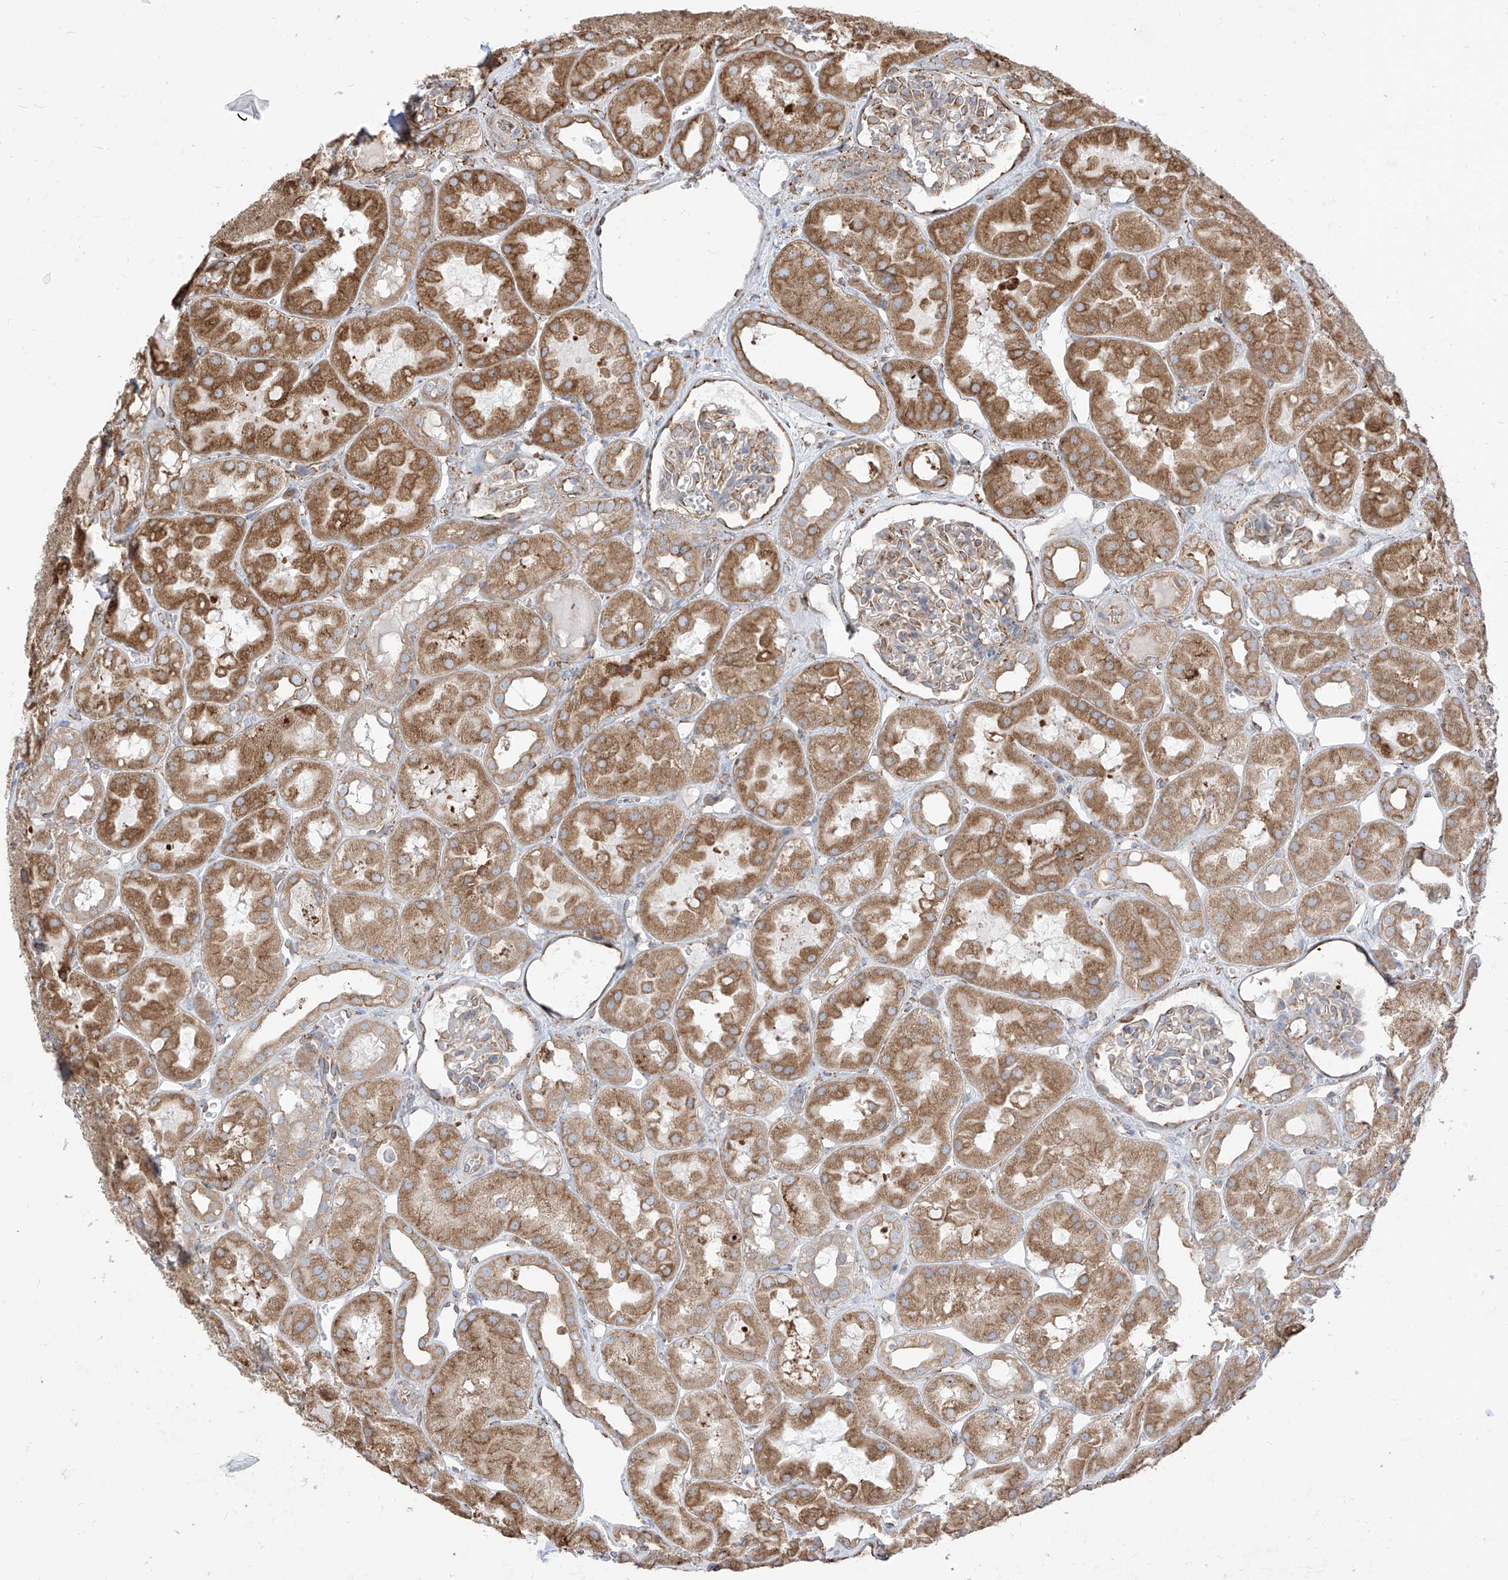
{"staining": {"intensity": "moderate", "quantity": "25%-75%", "location": "cytoplasmic/membranous"}, "tissue": "kidney", "cell_type": "Cells in glomeruli", "image_type": "normal", "snomed": [{"axis": "morphology", "description": "Normal tissue, NOS"}, {"axis": "topography", "description": "Kidney"}], "caption": "Brown immunohistochemical staining in unremarkable kidney displays moderate cytoplasmic/membranous positivity in about 25%-75% of cells in glomeruli.", "gene": "PDIA6", "patient": {"sex": "male", "age": 16}}